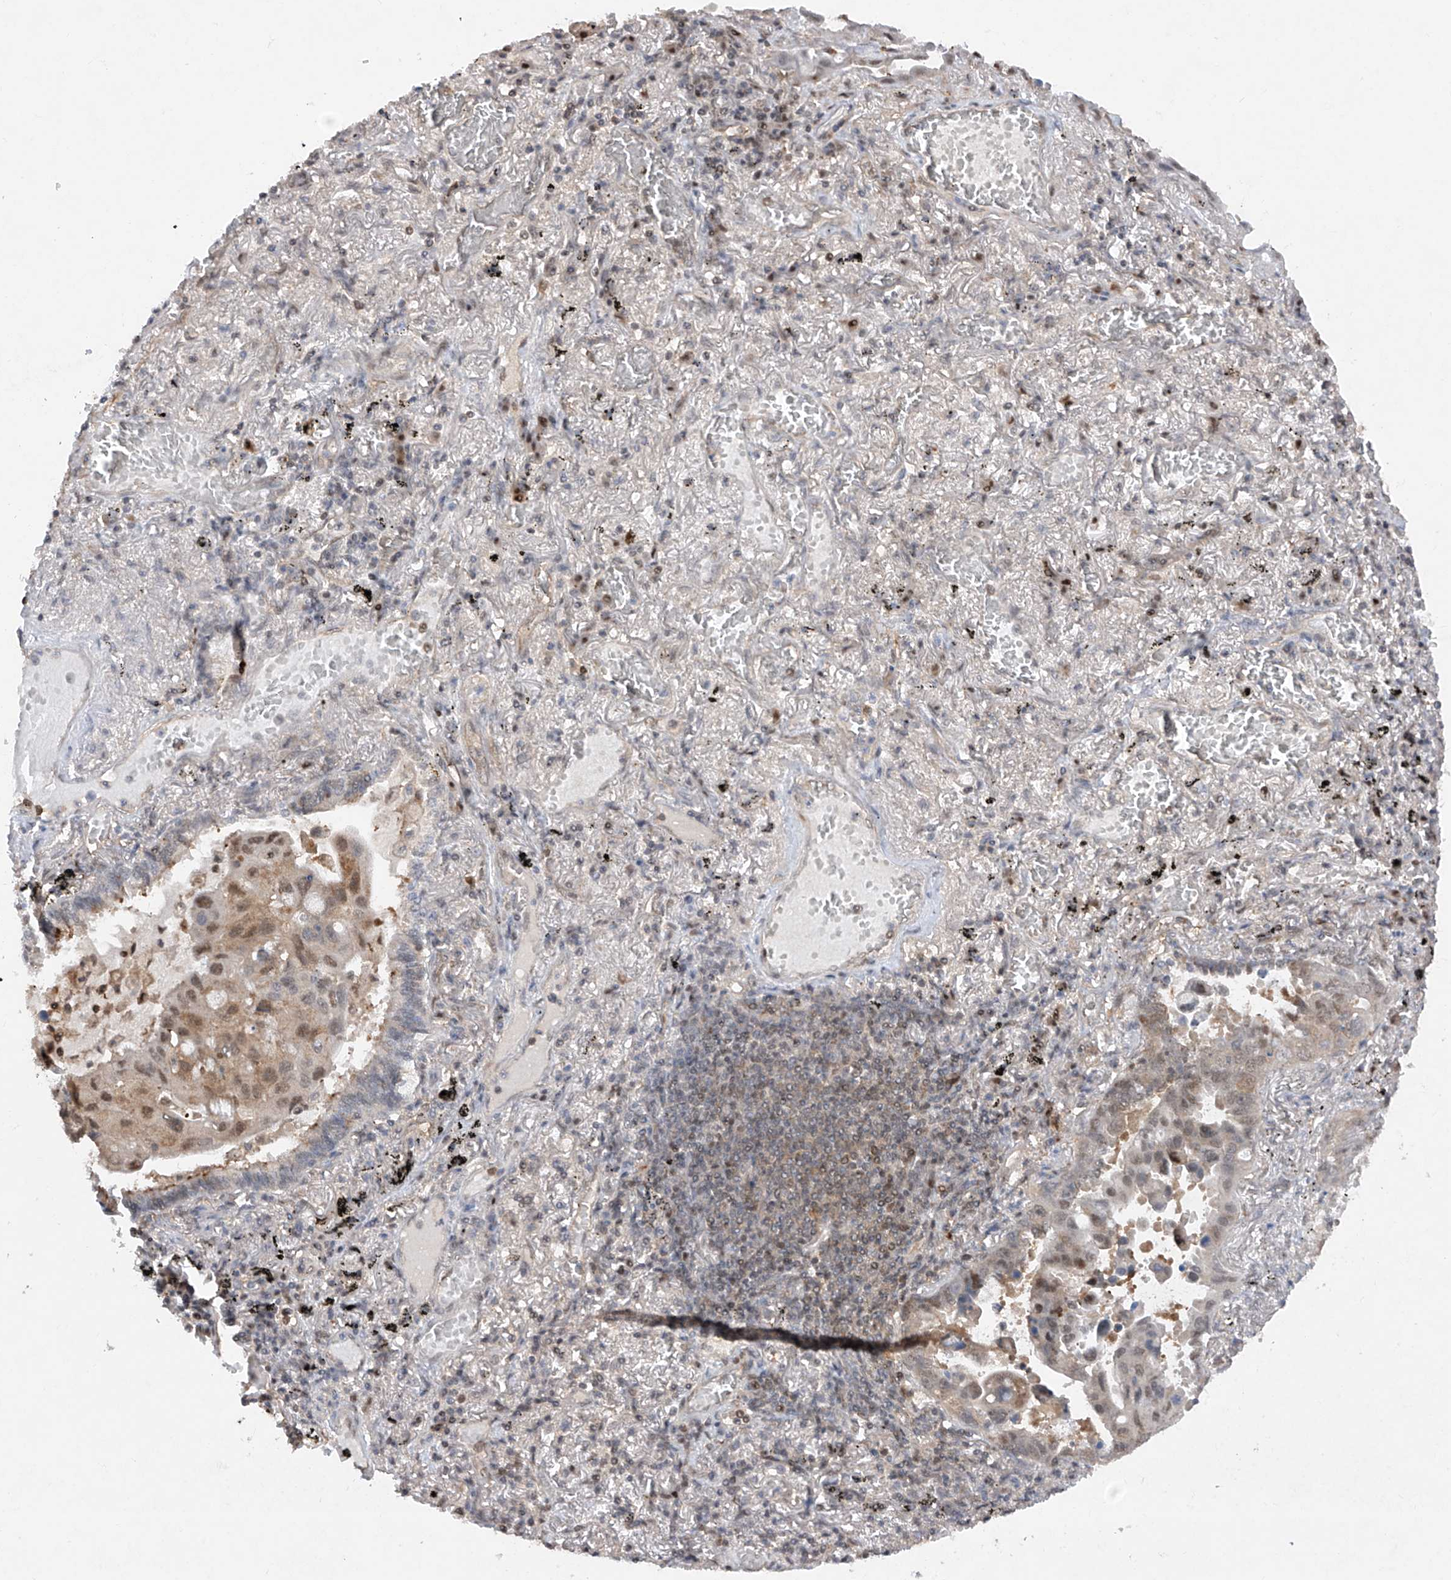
{"staining": {"intensity": "moderate", "quantity": "25%-75%", "location": "cytoplasmic/membranous,nuclear"}, "tissue": "lung cancer", "cell_type": "Tumor cells", "image_type": "cancer", "snomed": [{"axis": "morphology", "description": "Adenocarcinoma, NOS"}, {"axis": "topography", "description": "Lung"}], "caption": "High-magnification brightfield microscopy of lung cancer stained with DAB (brown) and counterstained with hematoxylin (blue). tumor cells exhibit moderate cytoplasmic/membranous and nuclear staining is identified in approximately25%-75% of cells. (DAB (3,3'-diaminobenzidine) IHC with brightfield microscopy, high magnification).", "gene": "ZNF358", "patient": {"sex": "male", "age": 64}}